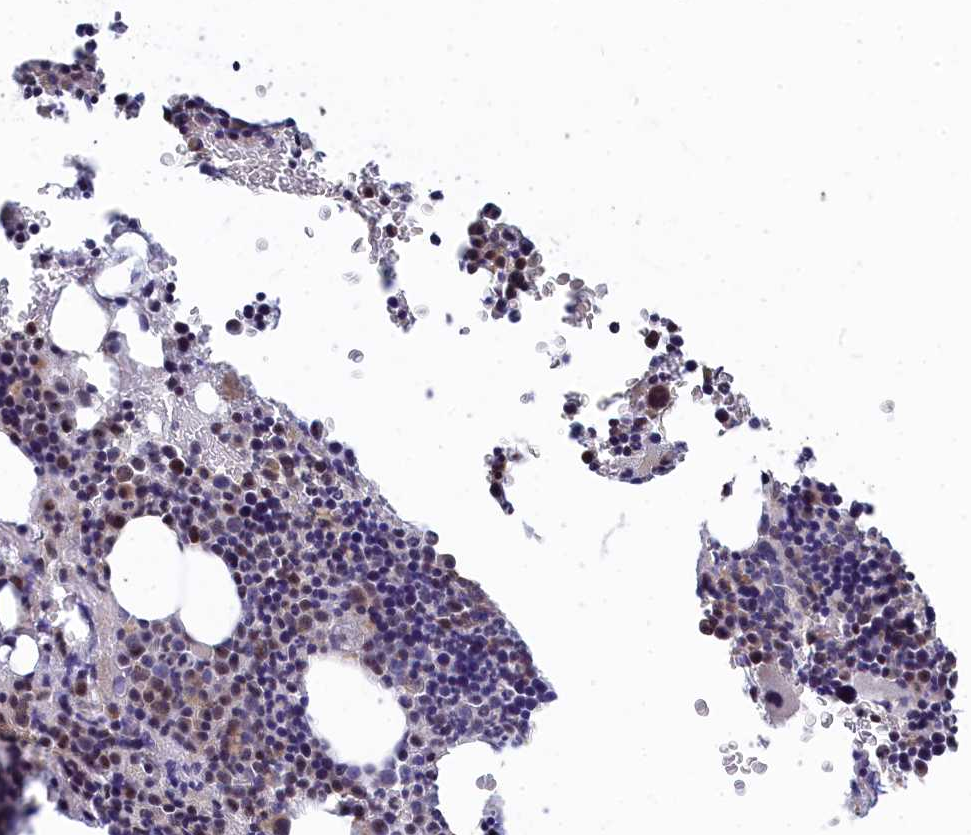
{"staining": {"intensity": "weak", "quantity": "<25%", "location": "cytoplasmic/membranous"}, "tissue": "bone marrow", "cell_type": "Hematopoietic cells", "image_type": "normal", "snomed": [{"axis": "morphology", "description": "Normal tissue, NOS"}, {"axis": "topography", "description": "Bone marrow"}], "caption": "DAB immunohistochemical staining of benign bone marrow shows no significant expression in hematopoietic cells. Brightfield microscopy of immunohistochemistry stained with DAB (3,3'-diaminobenzidine) (brown) and hematoxylin (blue), captured at high magnification.", "gene": "TAB1", "patient": {"sex": "female", "age": 41}}